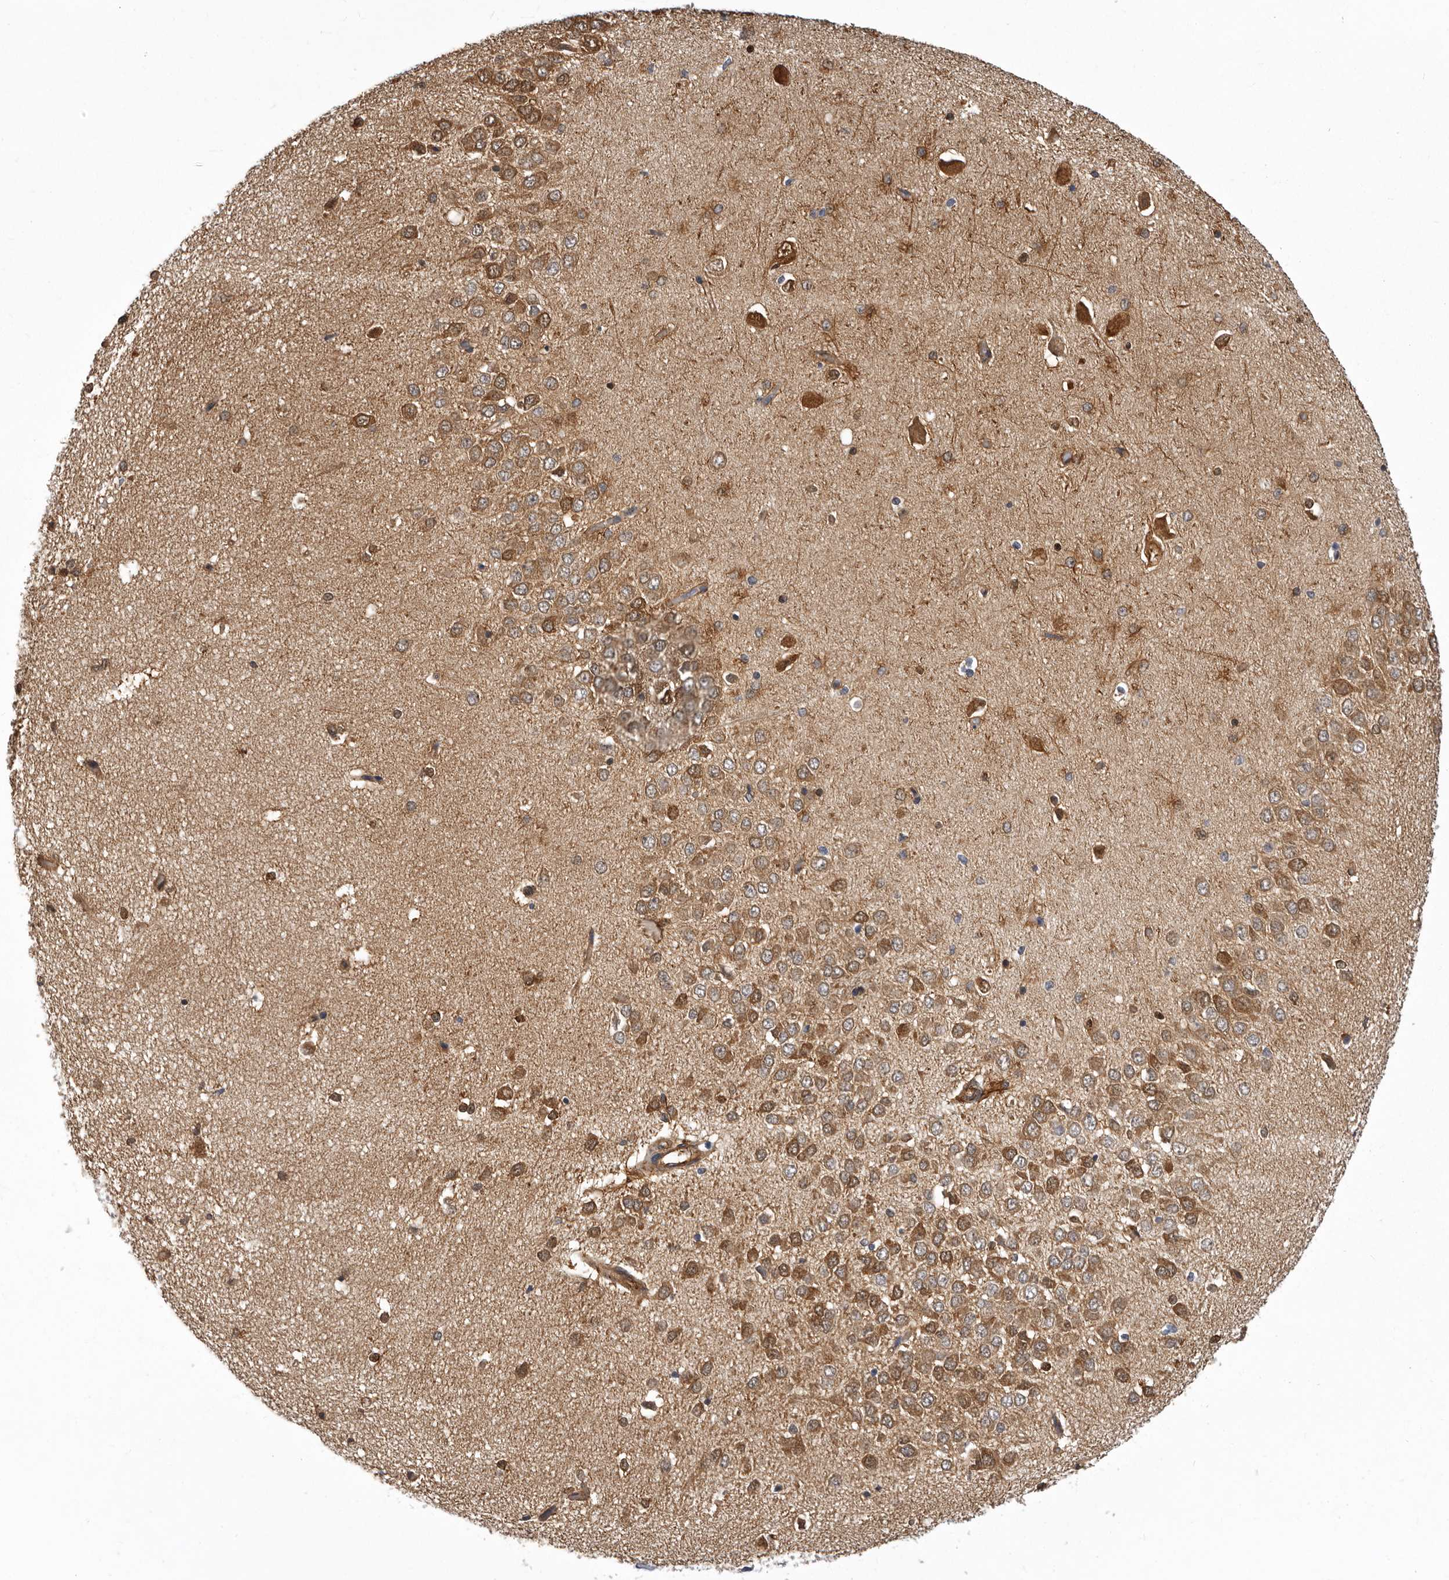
{"staining": {"intensity": "moderate", "quantity": "25%-75%", "location": "cytoplasmic/membranous,nuclear"}, "tissue": "hippocampus", "cell_type": "Glial cells", "image_type": "normal", "snomed": [{"axis": "morphology", "description": "Normal tissue, NOS"}, {"axis": "topography", "description": "Hippocampus"}], "caption": "An IHC photomicrograph of benign tissue is shown. Protein staining in brown highlights moderate cytoplasmic/membranous,nuclear positivity in hippocampus within glial cells. (DAB IHC, brown staining for protein, blue staining for nuclei).", "gene": "ENAH", "patient": {"sex": "male", "age": 45}}